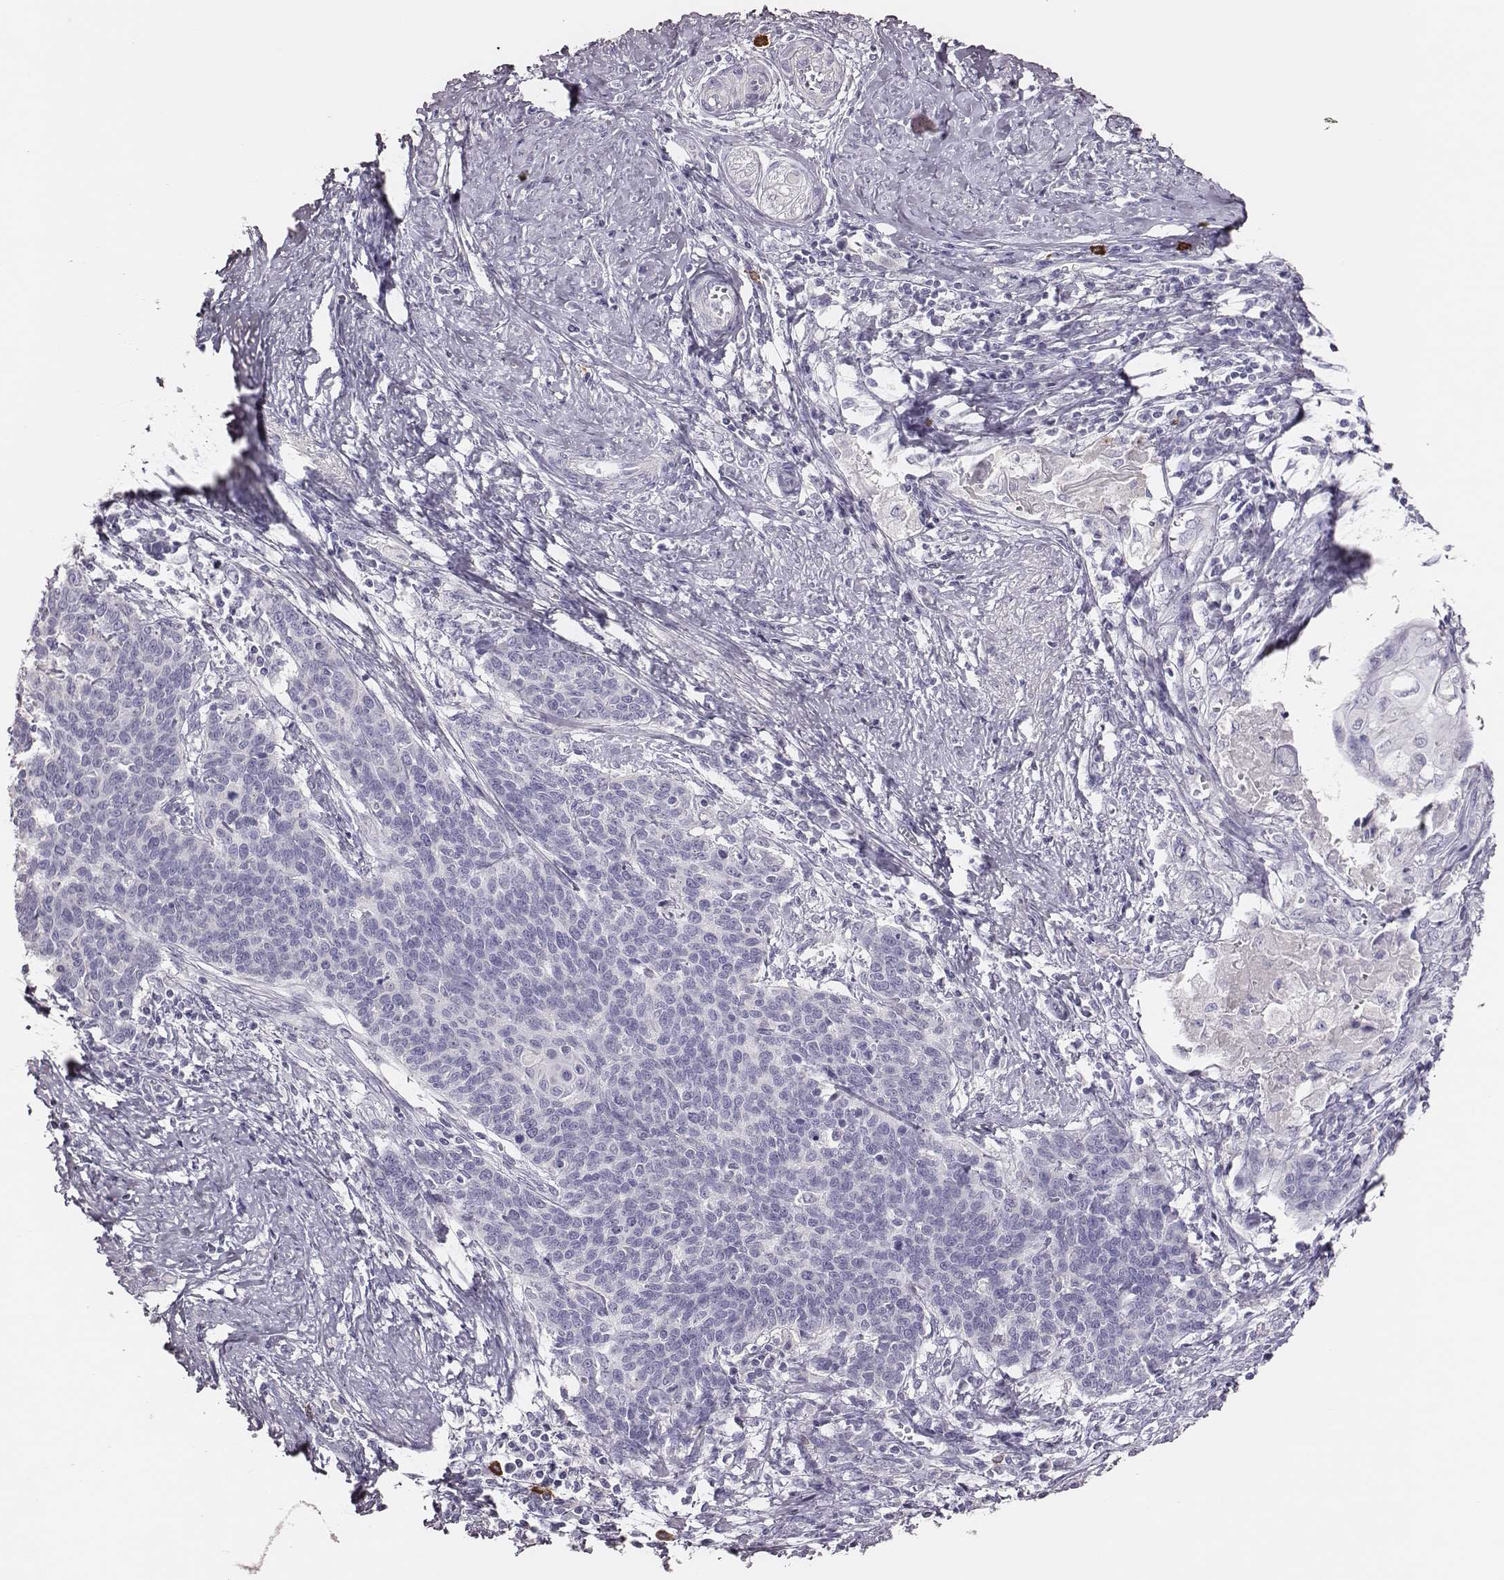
{"staining": {"intensity": "negative", "quantity": "none", "location": "none"}, "tissue": "cervical cancer", "cell_type": "Tumor cells", "image_type": "cancer", "snomed": [{"axis": "morphology", "description": "Squamous cell carcinoma, NOS"}, {"axis": "topography", "description": "Cervix"}], "caption": "The micrograph shows no staining of tumor cells in squamous cell carcinoma (cervical).", "gene": "P2RY10", "patient": {"sex": "female", "age": 39}}